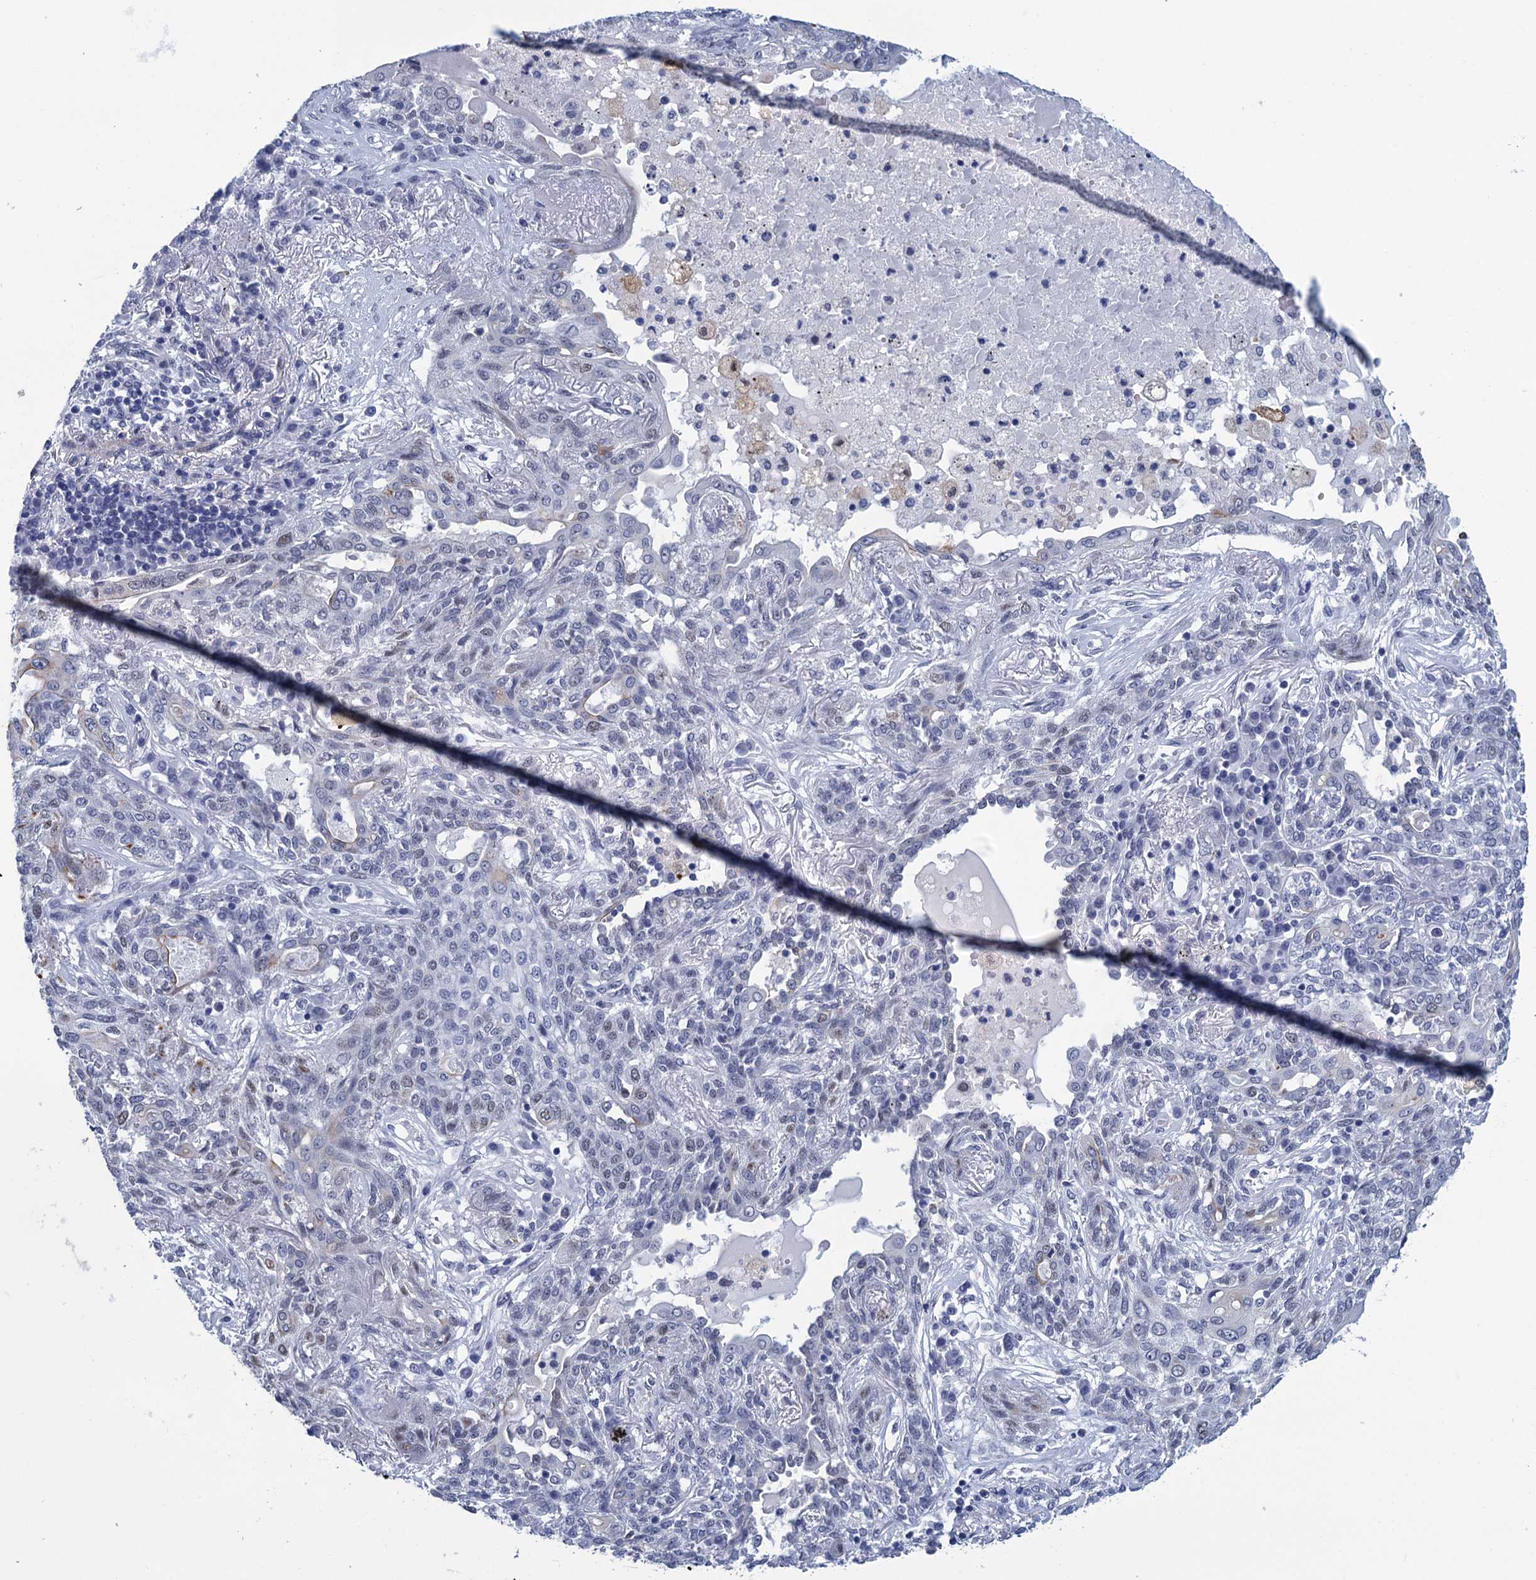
{"staining": {"intensity": "weak", "quantity": "<25%", "location": "cytoplasmic/membranous"}, "tissue": "lung cancer", "cell_type": "Tumor cells", "image_type": "cancer", "snomed": [{"axis": "morphology", "description": "Squamous cell carcinoma, NOS"}, {"axis": "topography", "description": "Lung"}], "caption": "Immunohistochemical staining of lung cancer exhibits no significant expression in tumor cells. (Stains: DAB IHC with hematoxylin counter stain, Microscopy: brightfield microscopy at high magnification).", "gene": "GINS3", "patient": {"sex": "female", "age": 70}}